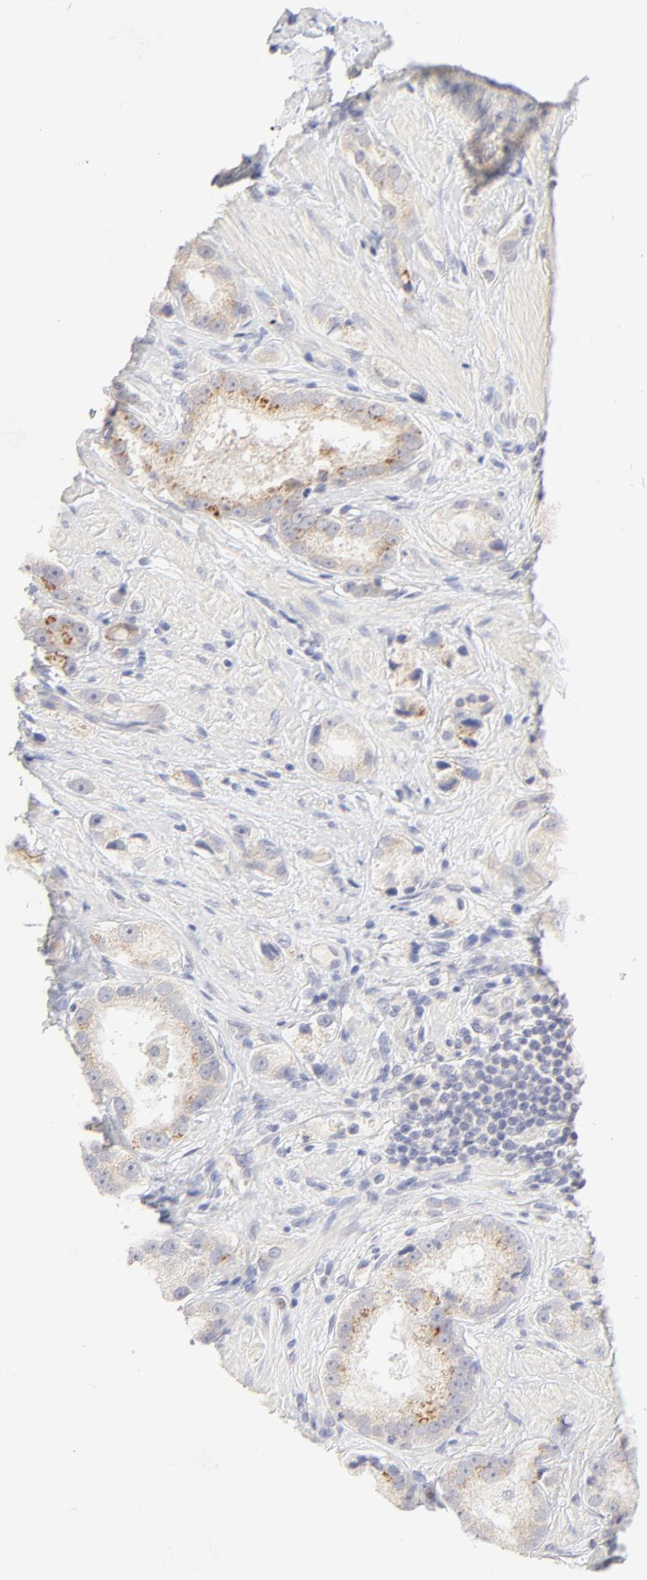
{"staining": {"intensity": "moderate", "quantity": "25%-75%", "location": "cytoplasmic/membranous"}, "tissue": "prostate cancer", "cell_type": "Tumor cells", "image_type": "cancer", "snomed": [{"axis": "morphology", "description": "Adenocarcinoma, Medium grade"}, {"axis": "topography", "description": "Prostate"}], "caption": "Immunohistochemistry photomicrograph of neoplastic tissue: human prostate cancer (adenocarcinoma (medium-grade)) stained using immunohistochemistry (IHC) shows medium levels of moderate protein expression localized specifically in the cytoplasmic/membranous of tumor cells, appearing as a cytoplasmic/membranous brown color.", "gene": "NKX2-2", "patient": {"sex": "male", "age": 53}}